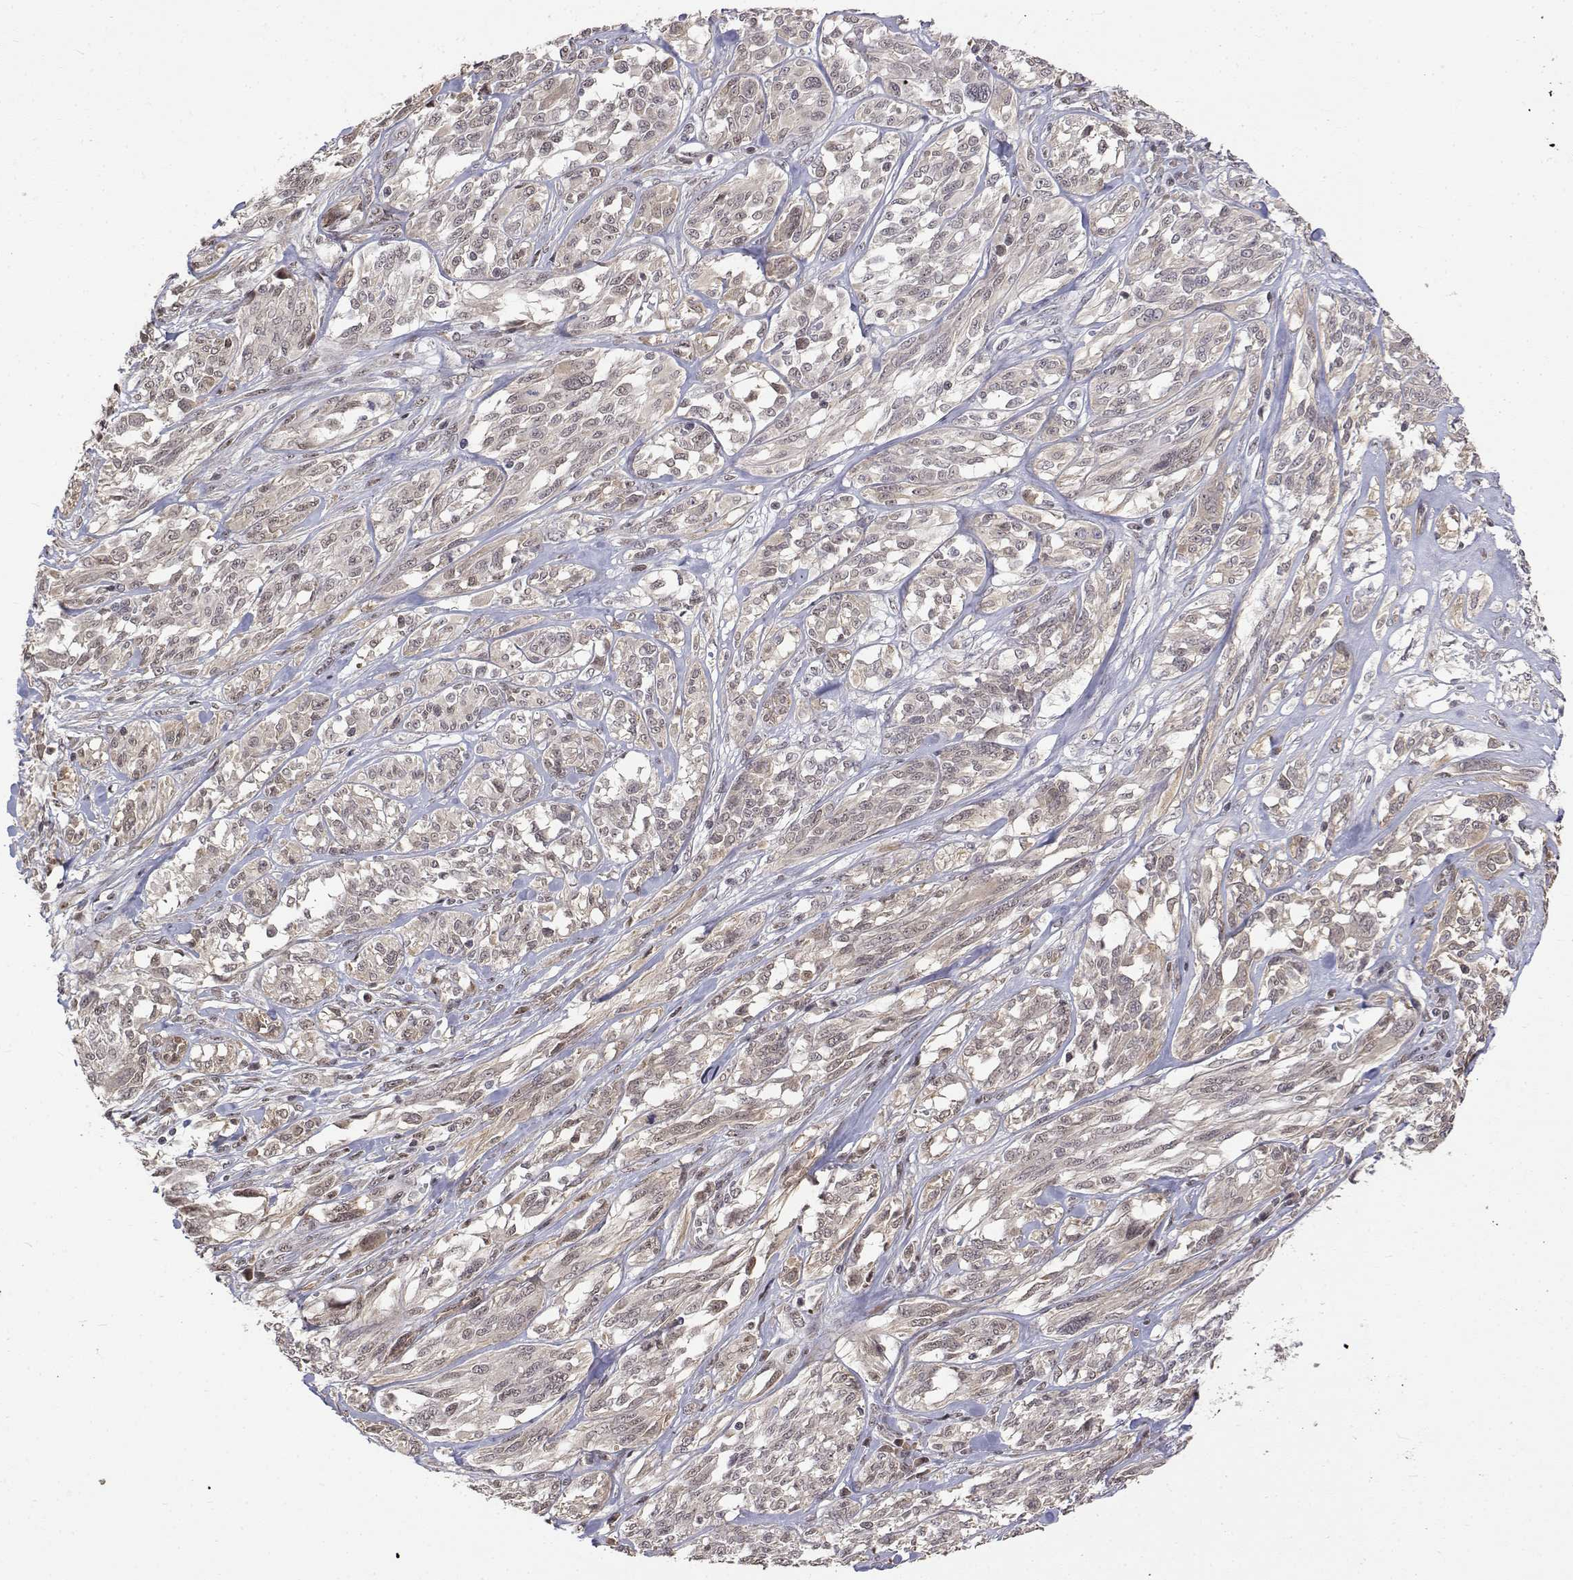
{"staining": {"intensity": "weak", "quantity": "<25%", "location": "nuclear"}, "tissue": "melanoma", "cell_type": "Tumor cells", "image_type": "cancer", "snomed": [{"axis": "morphology", "description": "Malignant melanoma, NOS"}, {"axis": "topography", "description": "Skin"}], "caption": "Immunohistochemistry (IHC) of human melanoma displays no staining in tumor cells.", "gene": "ITGA7", "patient": {"sex": "female", "age": 91}}